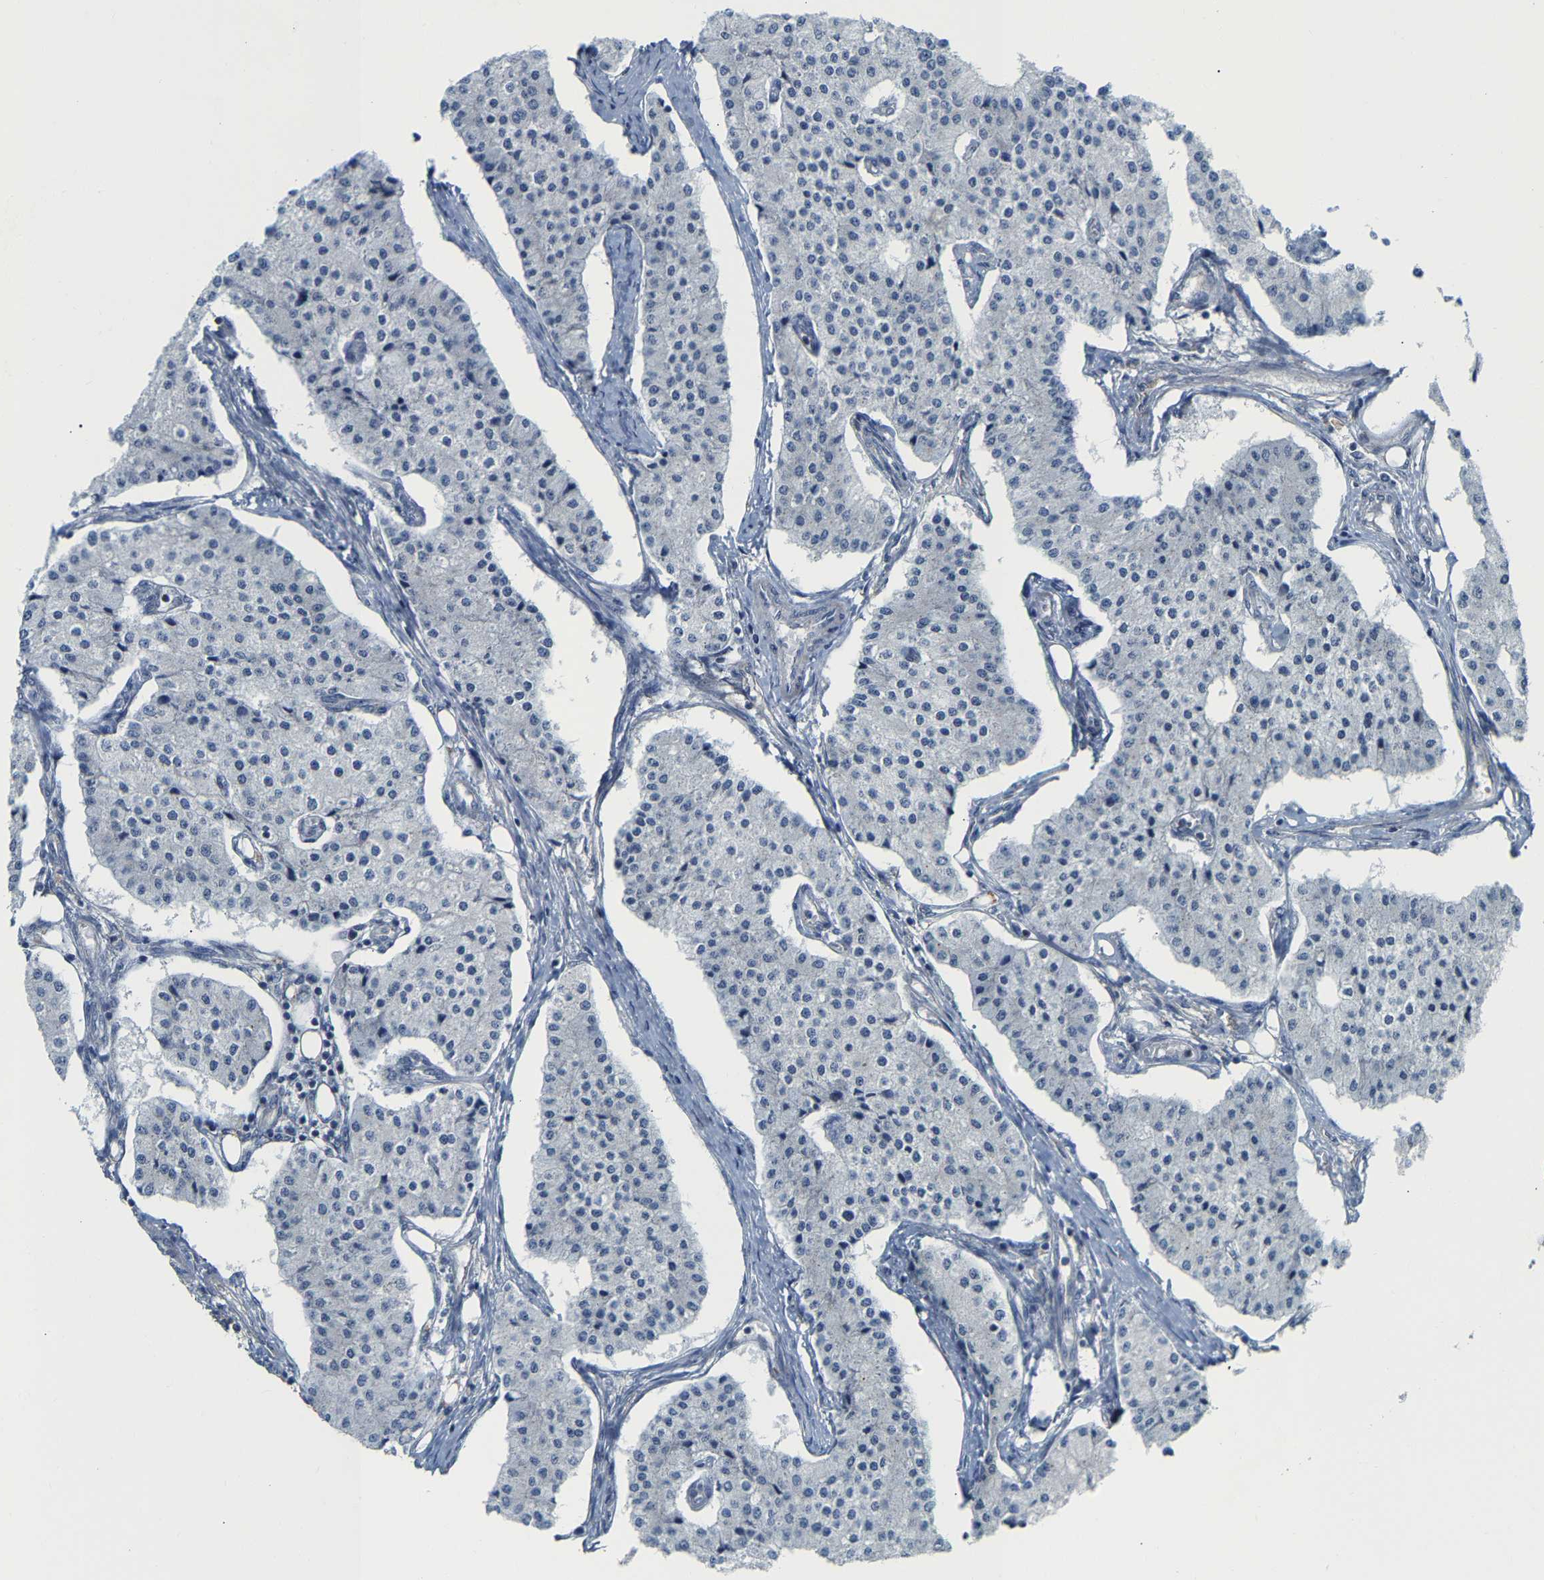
{"staining": {"intensity": "negative", "quantity": "none", "location": "none"}, "tissue": "carcinoid", "cell_type": "Tumor cells", "image_type": "cancer", "snomed": [{"axis": "morphology", "description": "Carcinoid, malignant, NOS"}, {"axis": "topography", "description": "Colon"}], "caption": "Immunohistochemical staining of carcinoid reveals no significant positivity in tumor cells. Brightfield microscopy of IHC stained with DAB (brown) and hematoxylin (blue), captured at high magnification.", "gene": "PCNT", "patient": {"sex": "female", "age": 52}}